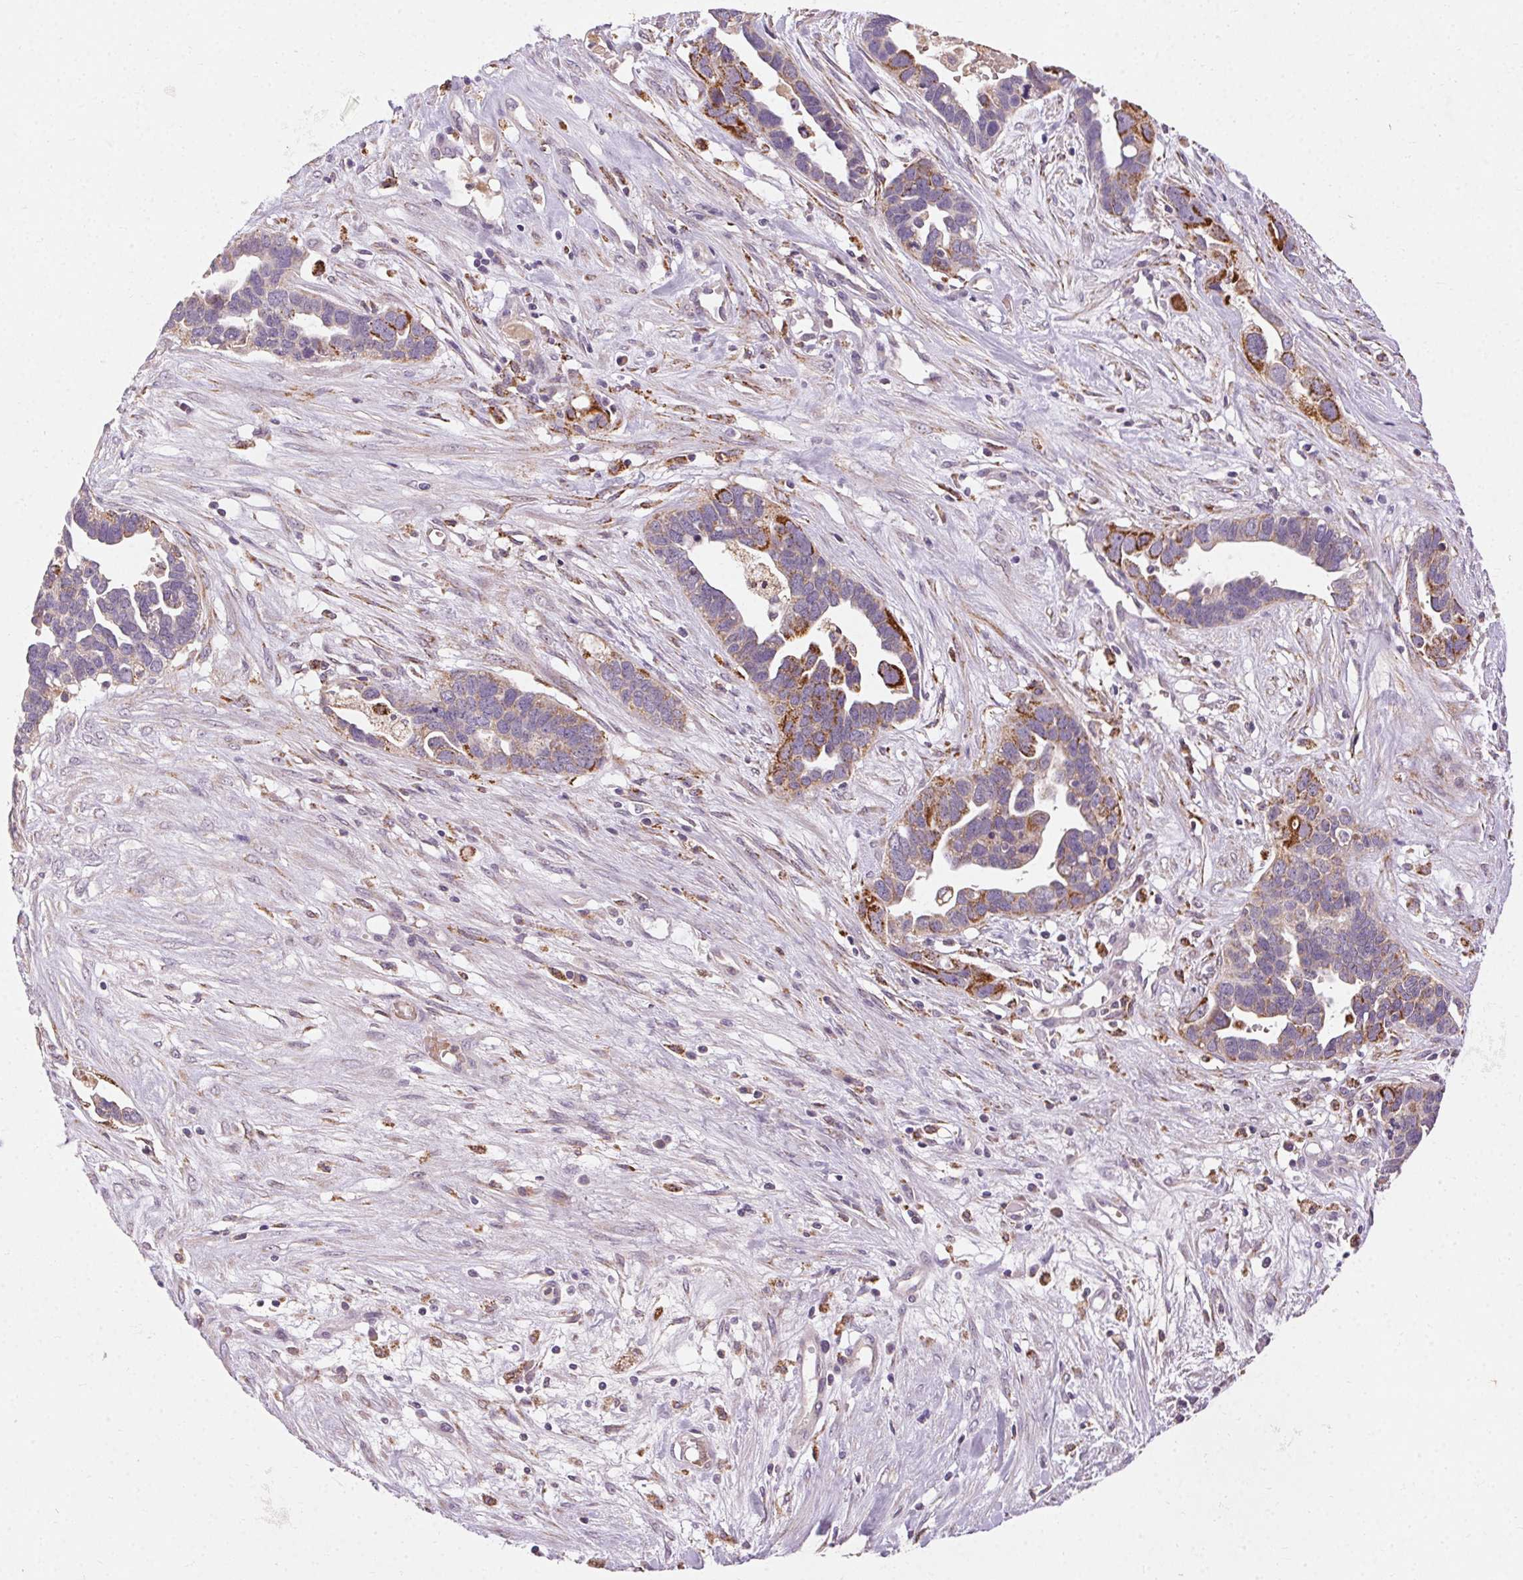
{"staining": {"intensity": "strong", "quantity": "<25%", "location": "cytoplasmic/membranous"}, "tissue": "ovarian cancer", "cell_type": "Tumor cells", "image_type": "cancer", "snomed": [{"axis": "morphology", "description": "Cystadenocarcinoma, serous, NOS"}, {"axis": "topography", "description": "Ovary"}], "caption": "Brown immunohistochemical staining in ovarian cancer reveals strong cytoplasmic/membranous staining in about <25% of tumor cells.", "gene": "REP15", "patient": {"sex": "female", "age": 54}}